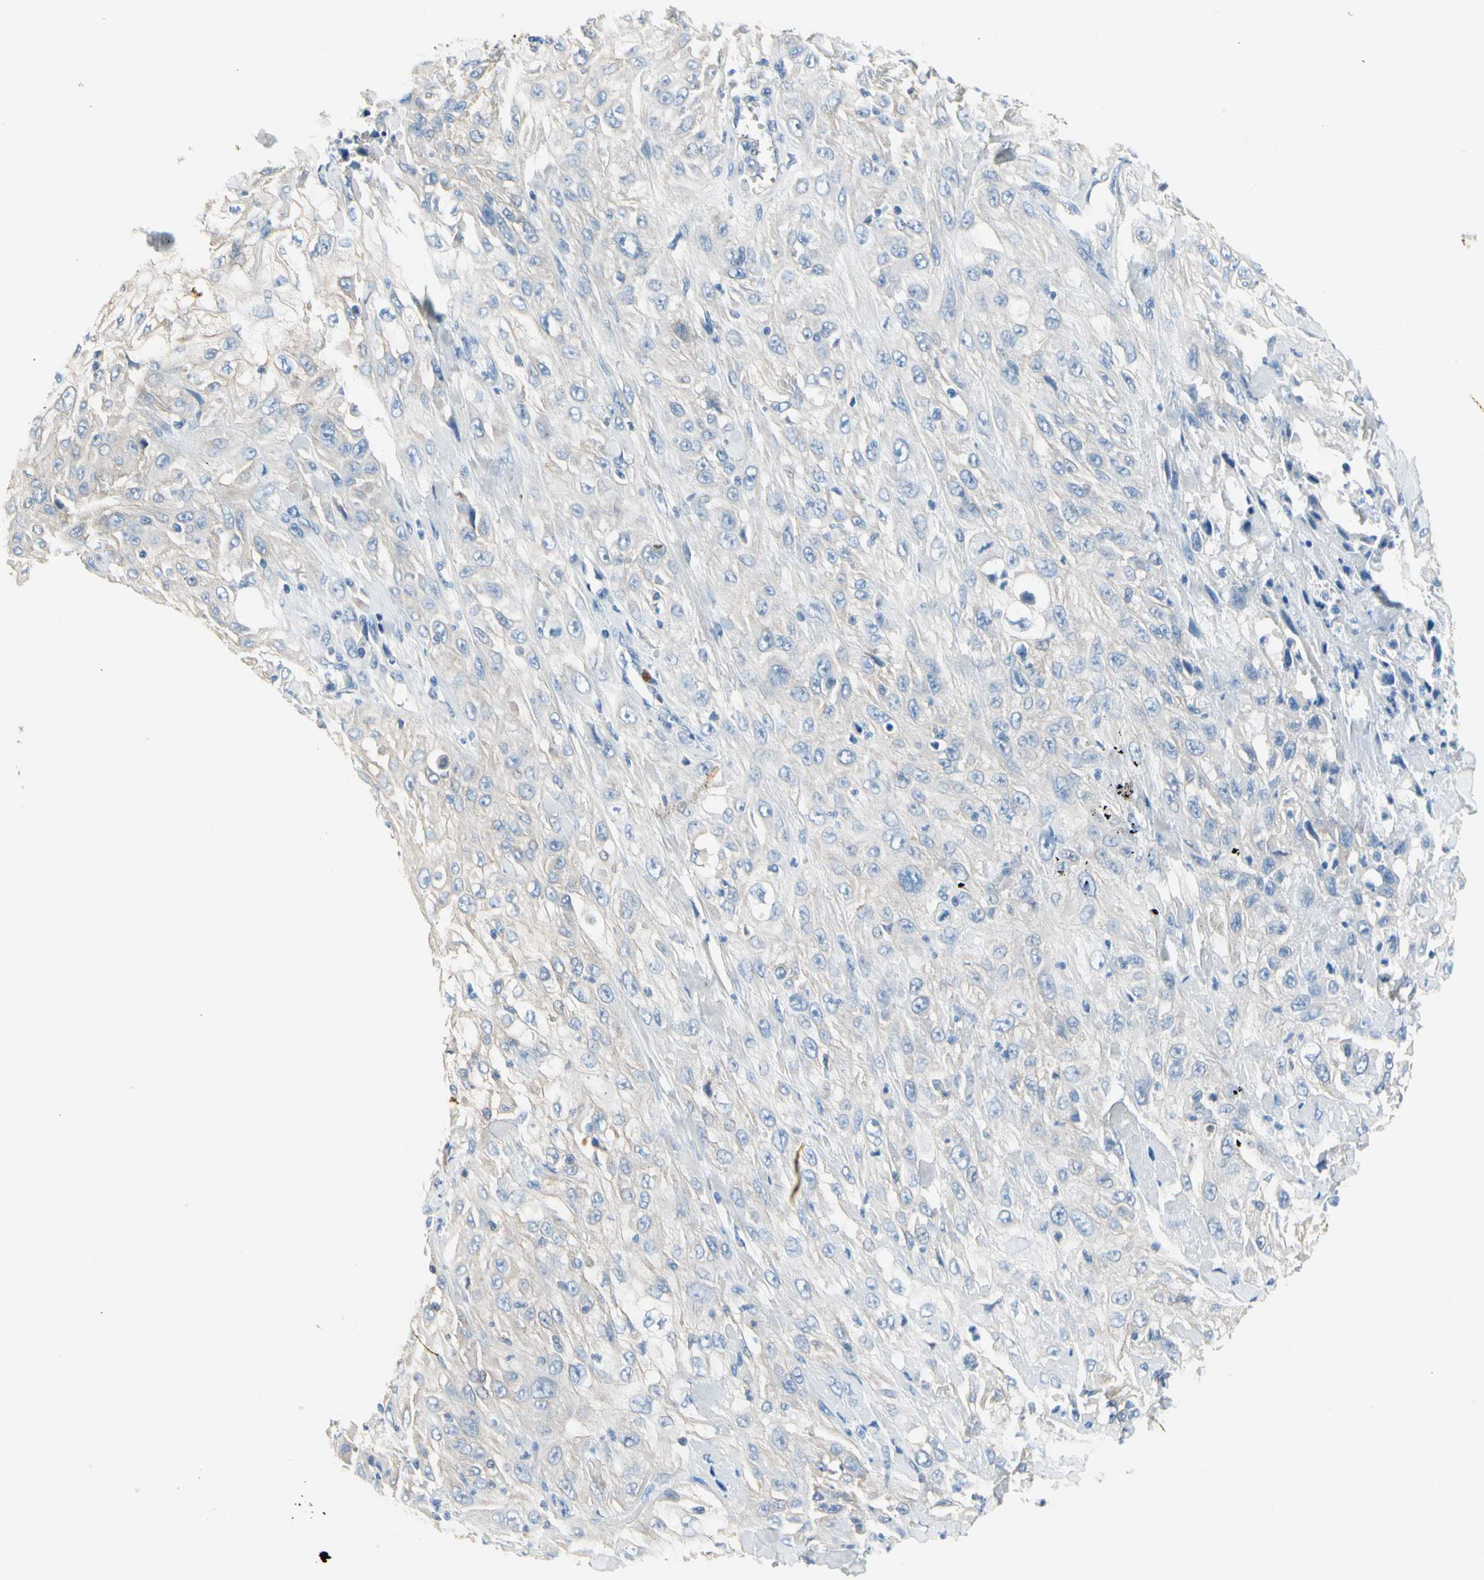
{"staining": {"intensity": "negative", "quantity": "none", "location": "none"}, "tissue": "skin cancer", "cell_type": "Tumor cells", "image_type": "cancer", "snomed": [{"axis": "morphology", "description": "Squamous cell carcinoma, NOS"}, {"axis": "morphology", "description": "Squamous cell carcinoma, metastatic, NOS"}, {"axis": "topography", "description": "Skin"}, {"axis": "topography", "description": "Lymph node"}], "caption": "Skin cancer (squamous cell carcinoma) was stained to show a protein in brown. There is no significant positivity in tumor cells.", "gene": "CA14", "patient": {"sex": "male", "age": 75}}